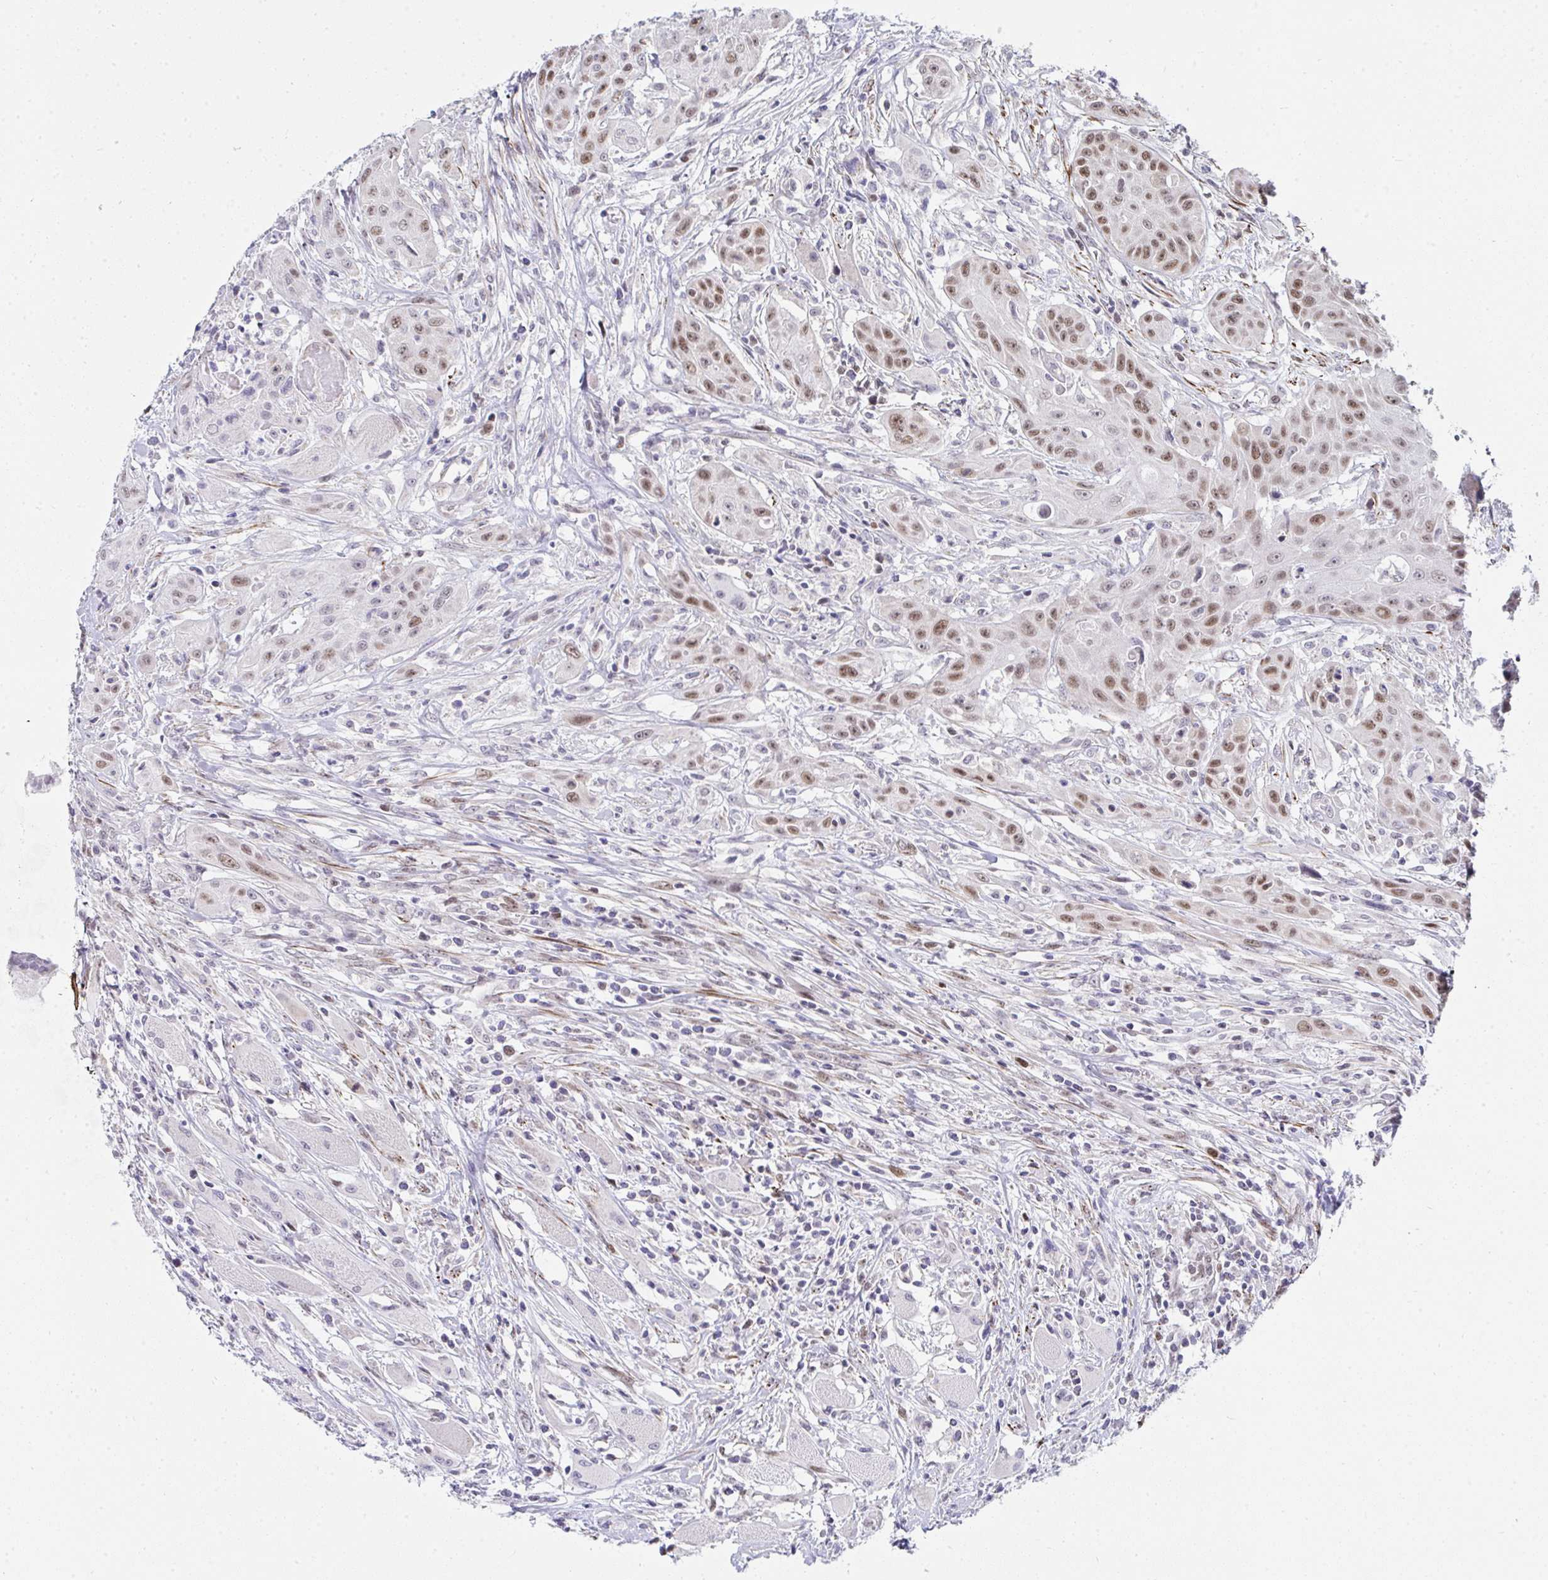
{"staining": {"intensity": "moderate", "quantity": "25%-75%", "location": "nuclear"}, "tissue": "head and neck cancer", "cell_type": "Tumor cells", "image_type": "cancer", "snomed": [{"axis": "morphology", "description": "Squamous cell carcinoma, NOS"}, {"axis": "topography", "description": "Oral tissue"}, {"axis": "topography", "description": "Head-Neck"}, {"axis": "topography", "description": "Neck, NOS"}], "caption": "This is an image of immunohistochemistry staining of head and neck cancer, which shows moderate staining in the nuclear of tumor cells.", "gene": "GINS2", "patient": {"sex": "female", "age": 55}}